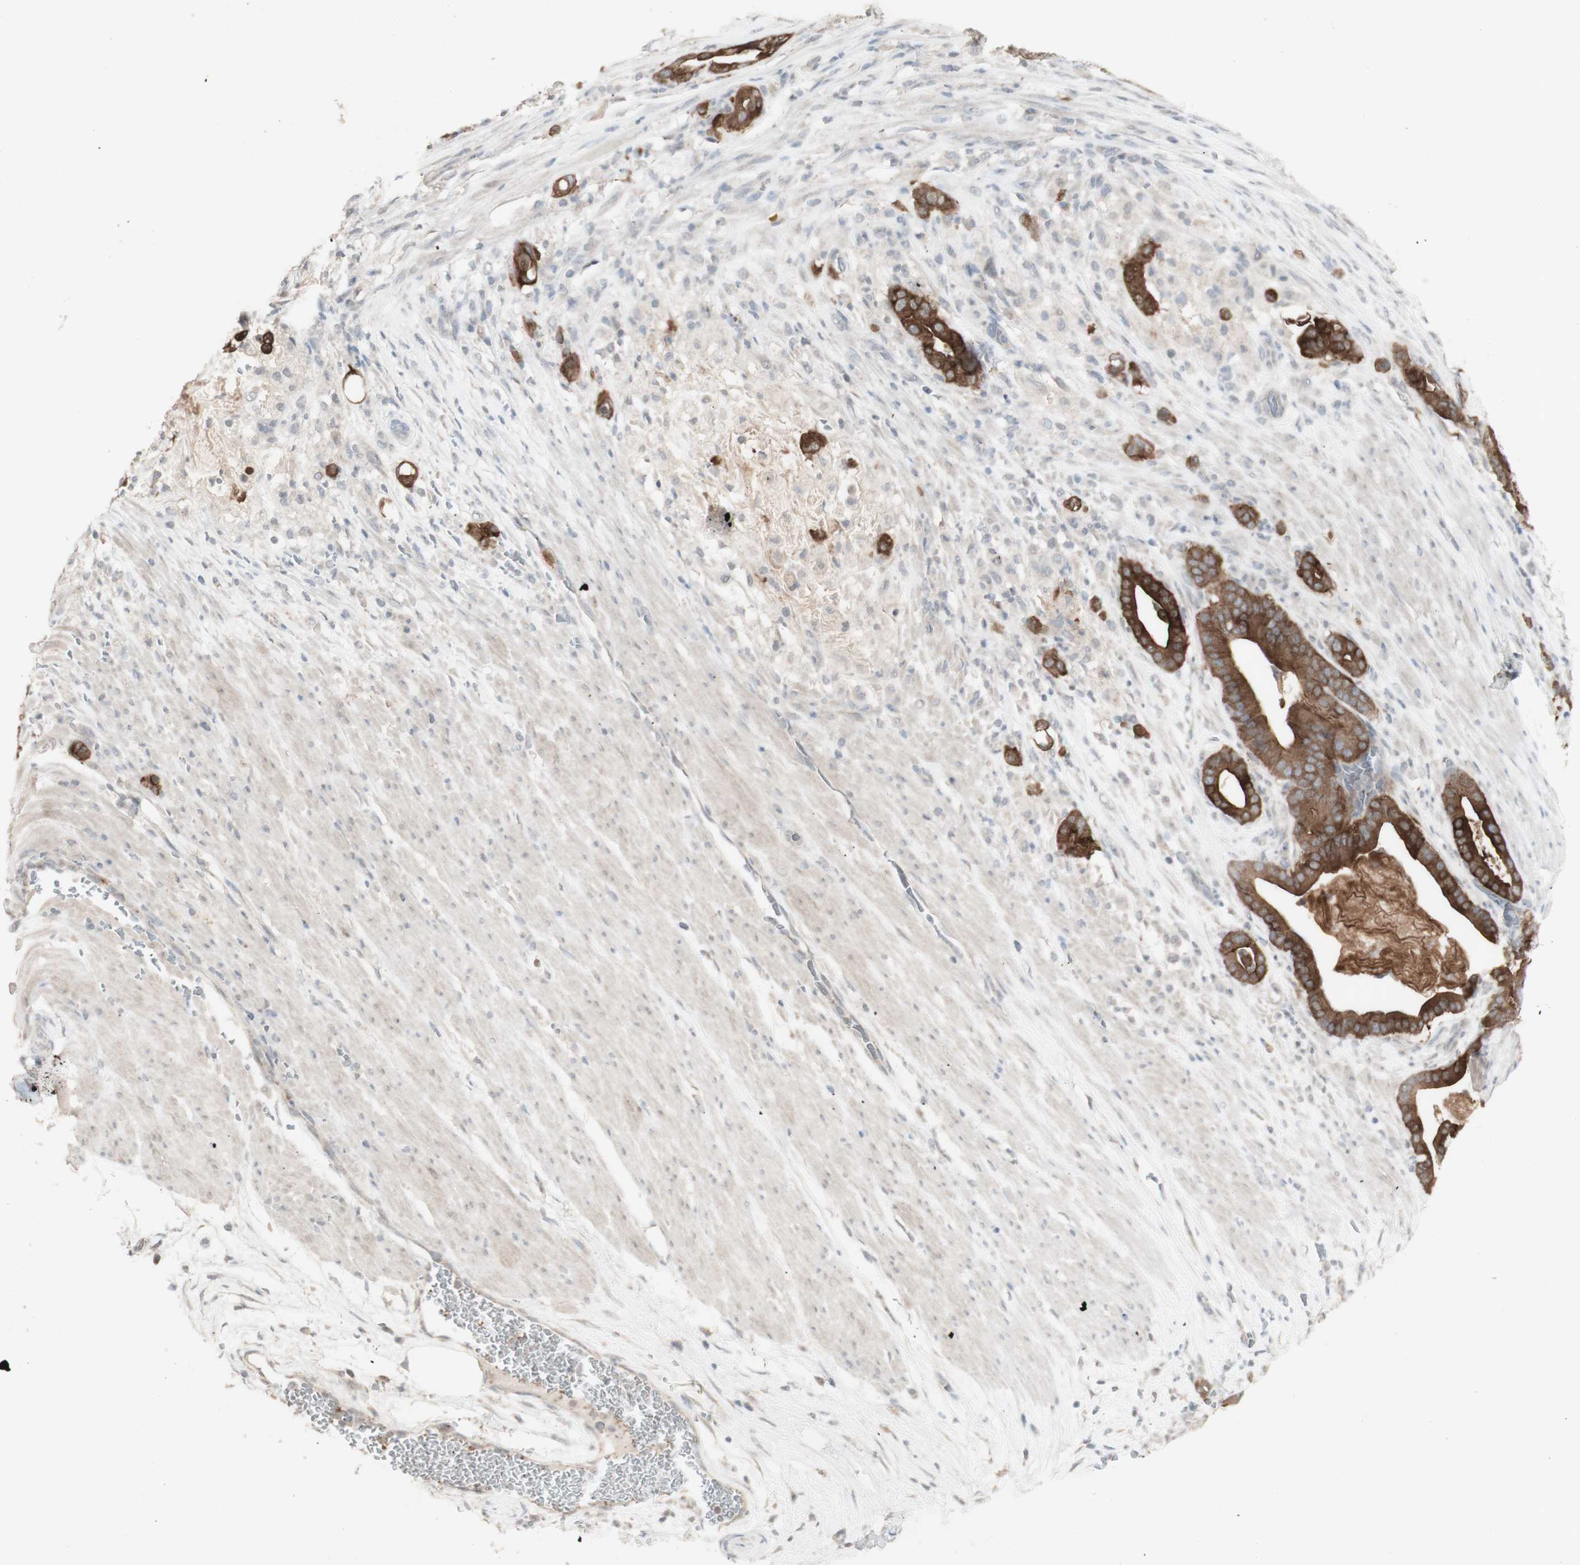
{"staining": {"intensity": "strong", "quantity": ">75%", "location": "cytoplasmic/membranous"}, "tissue": "pancreatic cancer", "cell_type": "Tumor cells", "image_type": "cancer", "snomed": [{"axis": "morphology", "description": "Adenocarcinoma, NOS"}, {"axis": "topography", "description": "Pancreas"}], "caption": "A photomicrograph of human adenocarcinoma (pancreatic) stained for a protein reveals strong cytoplasmic/membranous brown staining in tumor cells.", "gene": "C1orf116", "patient": {"sex": "male", "age": 63}}